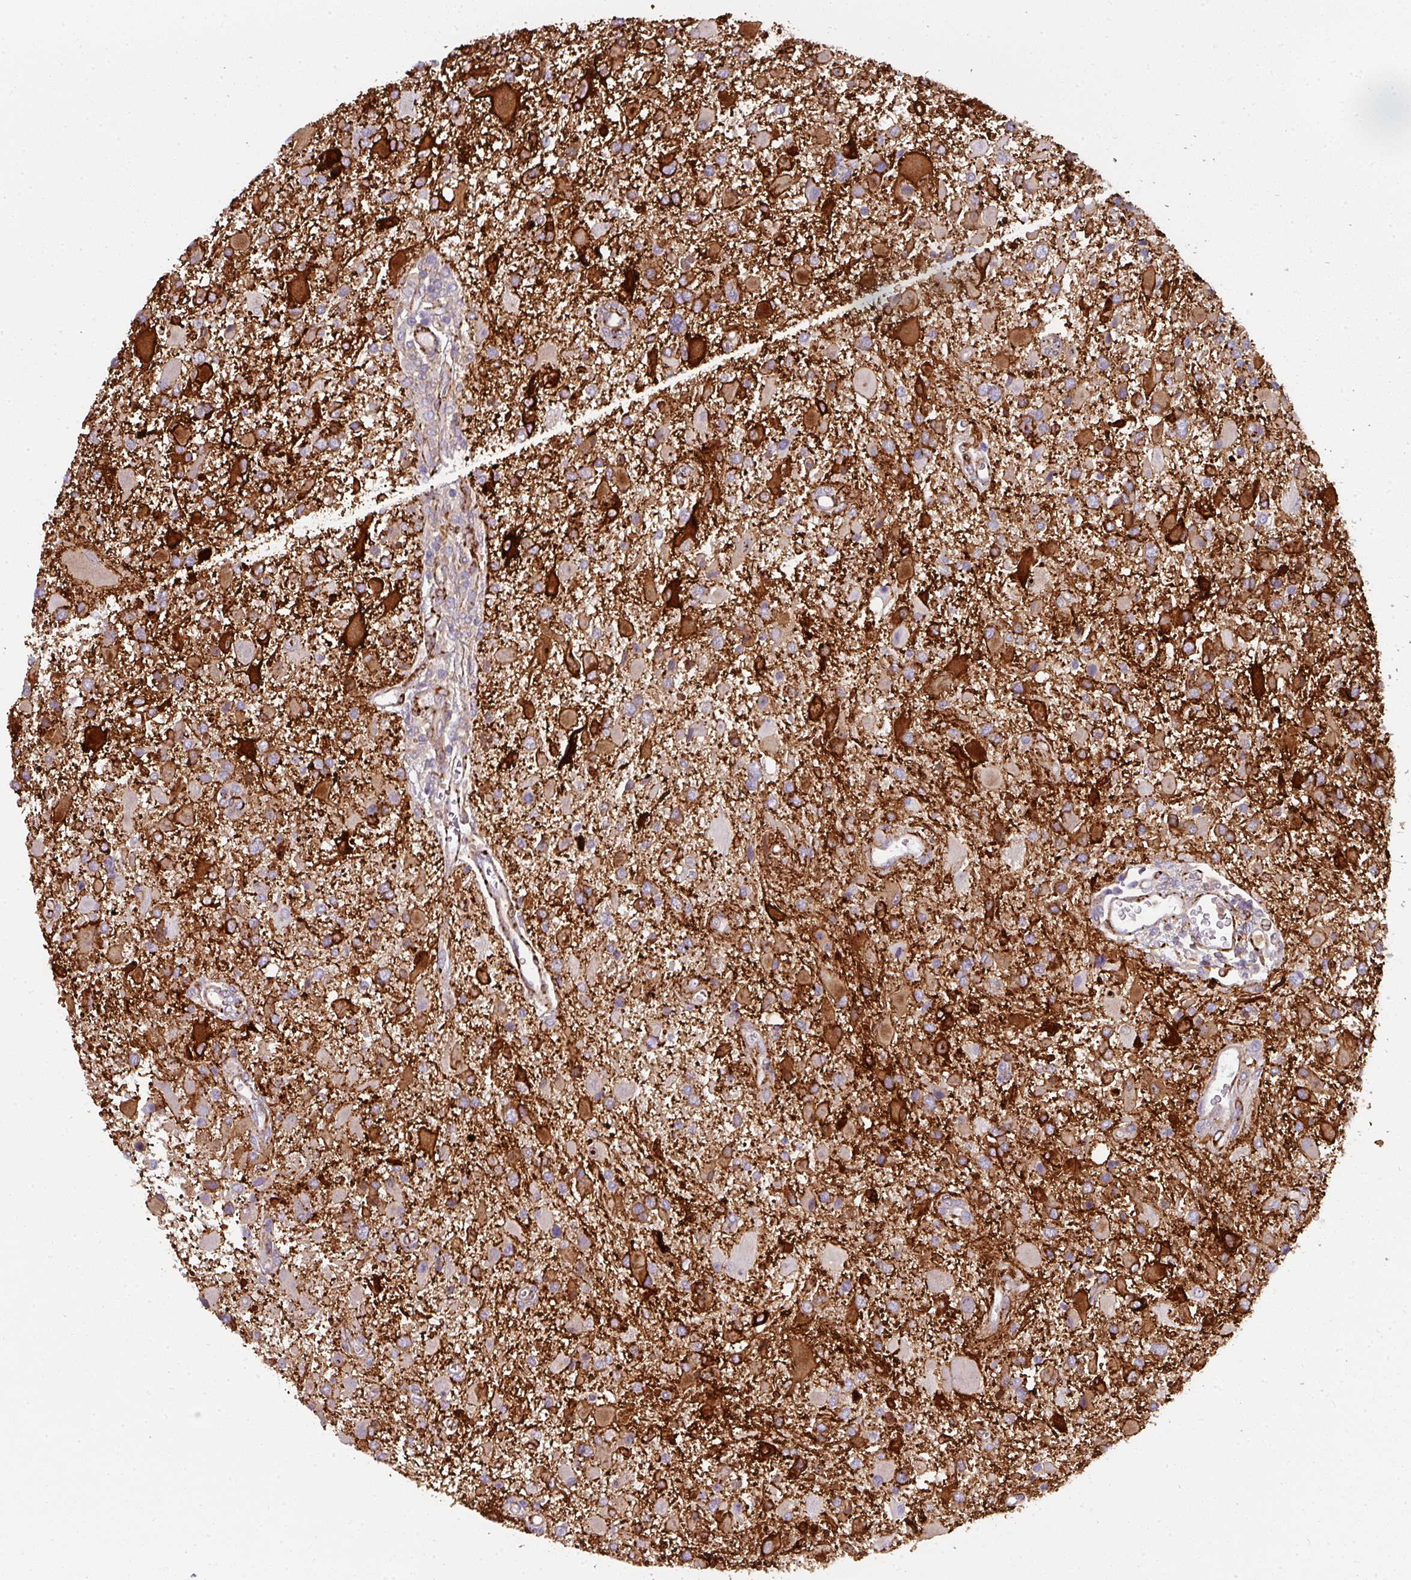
{"staining": {"intensity": "strong", "quantity": "25%-75%", "location": "cytoplasmic/membranous"}, "tissue": "glioma", "cell_type": "Tumor cells", "image_type": "cancer", "snomed": [{"axis": "morphology", "description": "Glioma, malignant, High grade"}, {"axis": "topography", "description": "Brain"}], "caption": "The histopathology image shows immunohistochemical staining of malignant high-grade glioma. There is strong cytoplasmic/membranous positivity is appreciated in approximately 25%-75% of tumor cells.", "gene": "BEND5", "patient": {"sex": "male", "age": 53}}